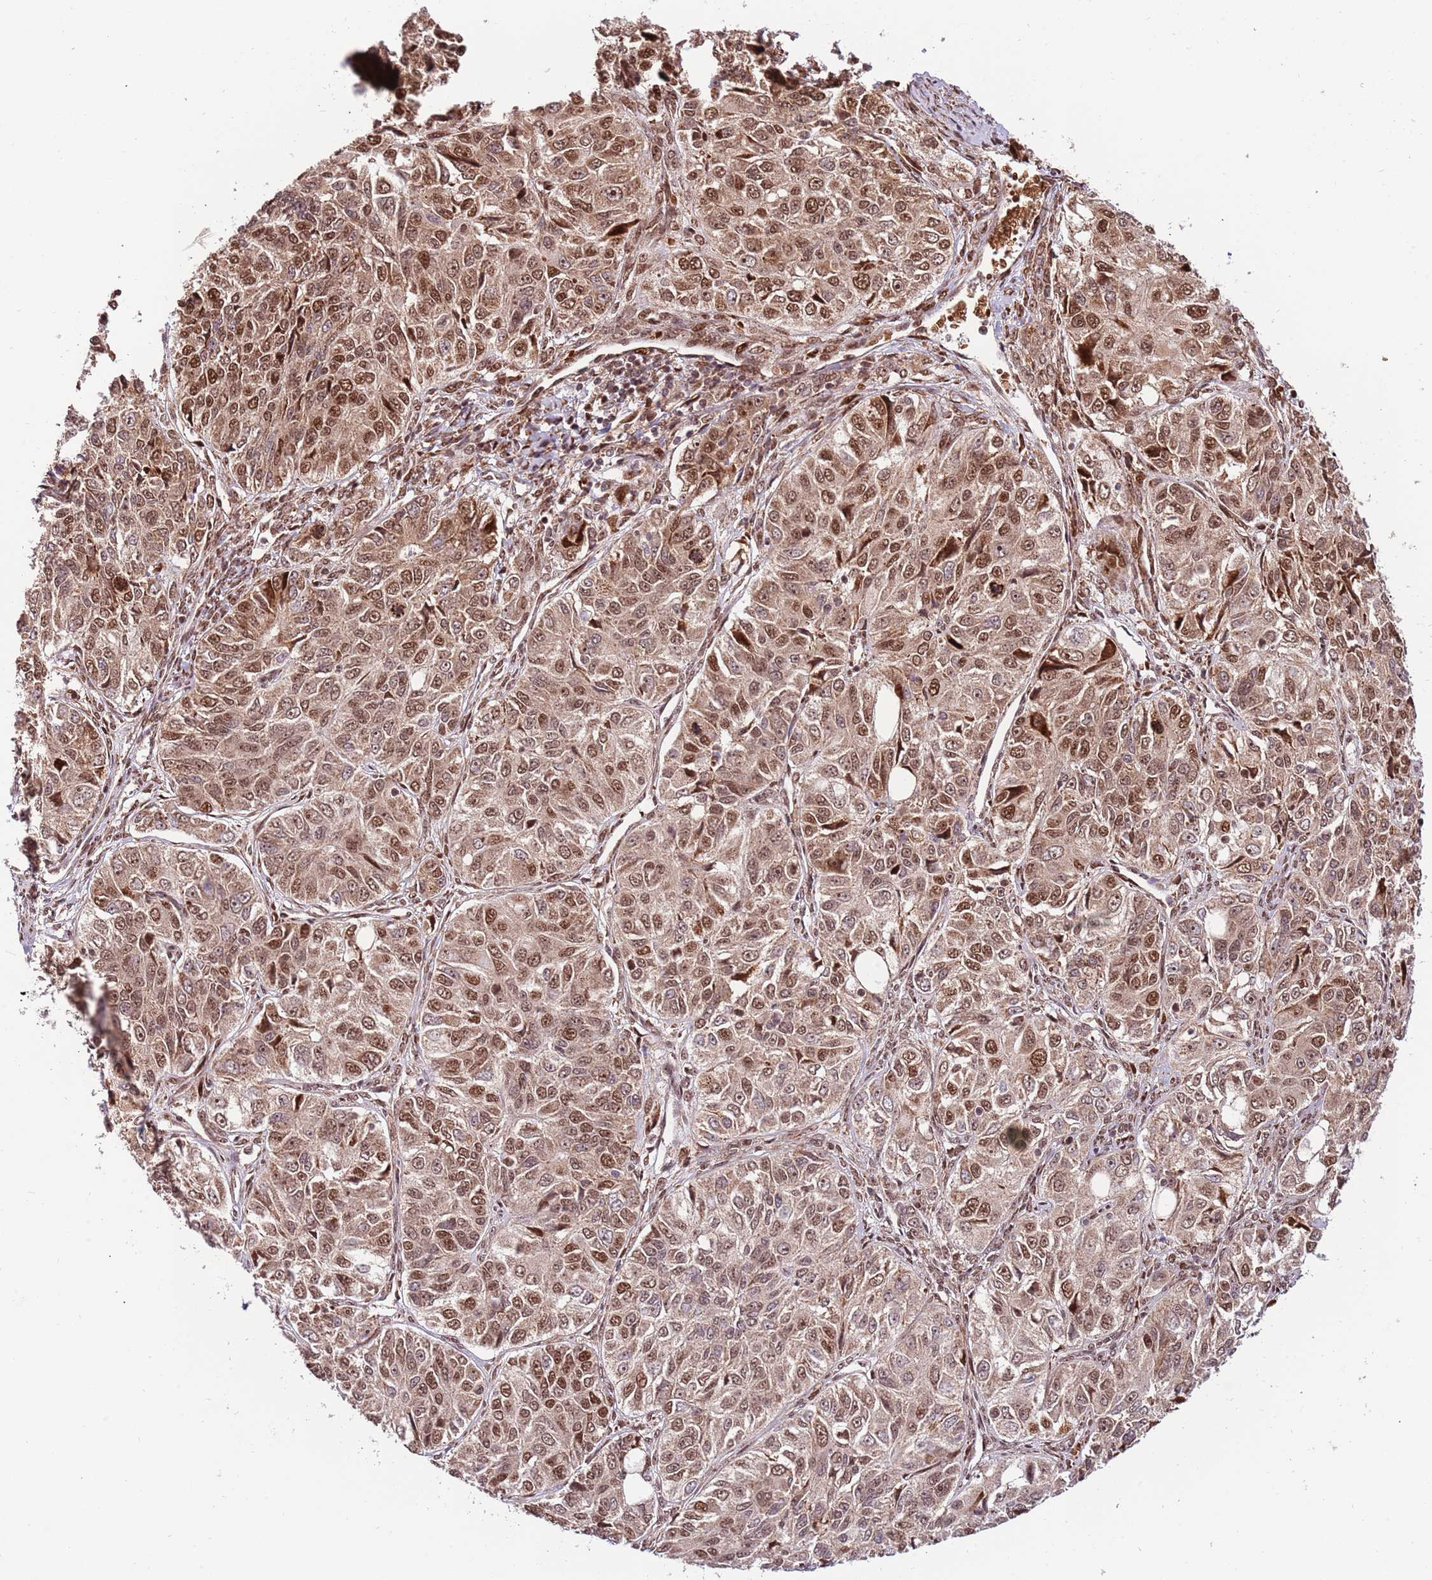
{"staining": {"intensity": "moderate", "quantity": ">75%", "location": "cytoplasmic/membranous,nuclear"}, "tissue": "ovarian cancer", "cell_type": "Tumor cells", "image_type": "cancer", "snomed": [{"axis": "morphology", "description": "Carcinoma, endometroid"}, {"axis": "topography", "description": "Ovary"}], "caption": "Brown immunohistochemical staining in human ovarian cancer exhibits moderate cytoplasmic/membranous and nuclear staining in approximately >75% of tumor cells. (DAB IHC, brown staining for protein, blue staining for nuclei).", "gene": "RIF1", "patient": {"sex": "female", "age": 51}}